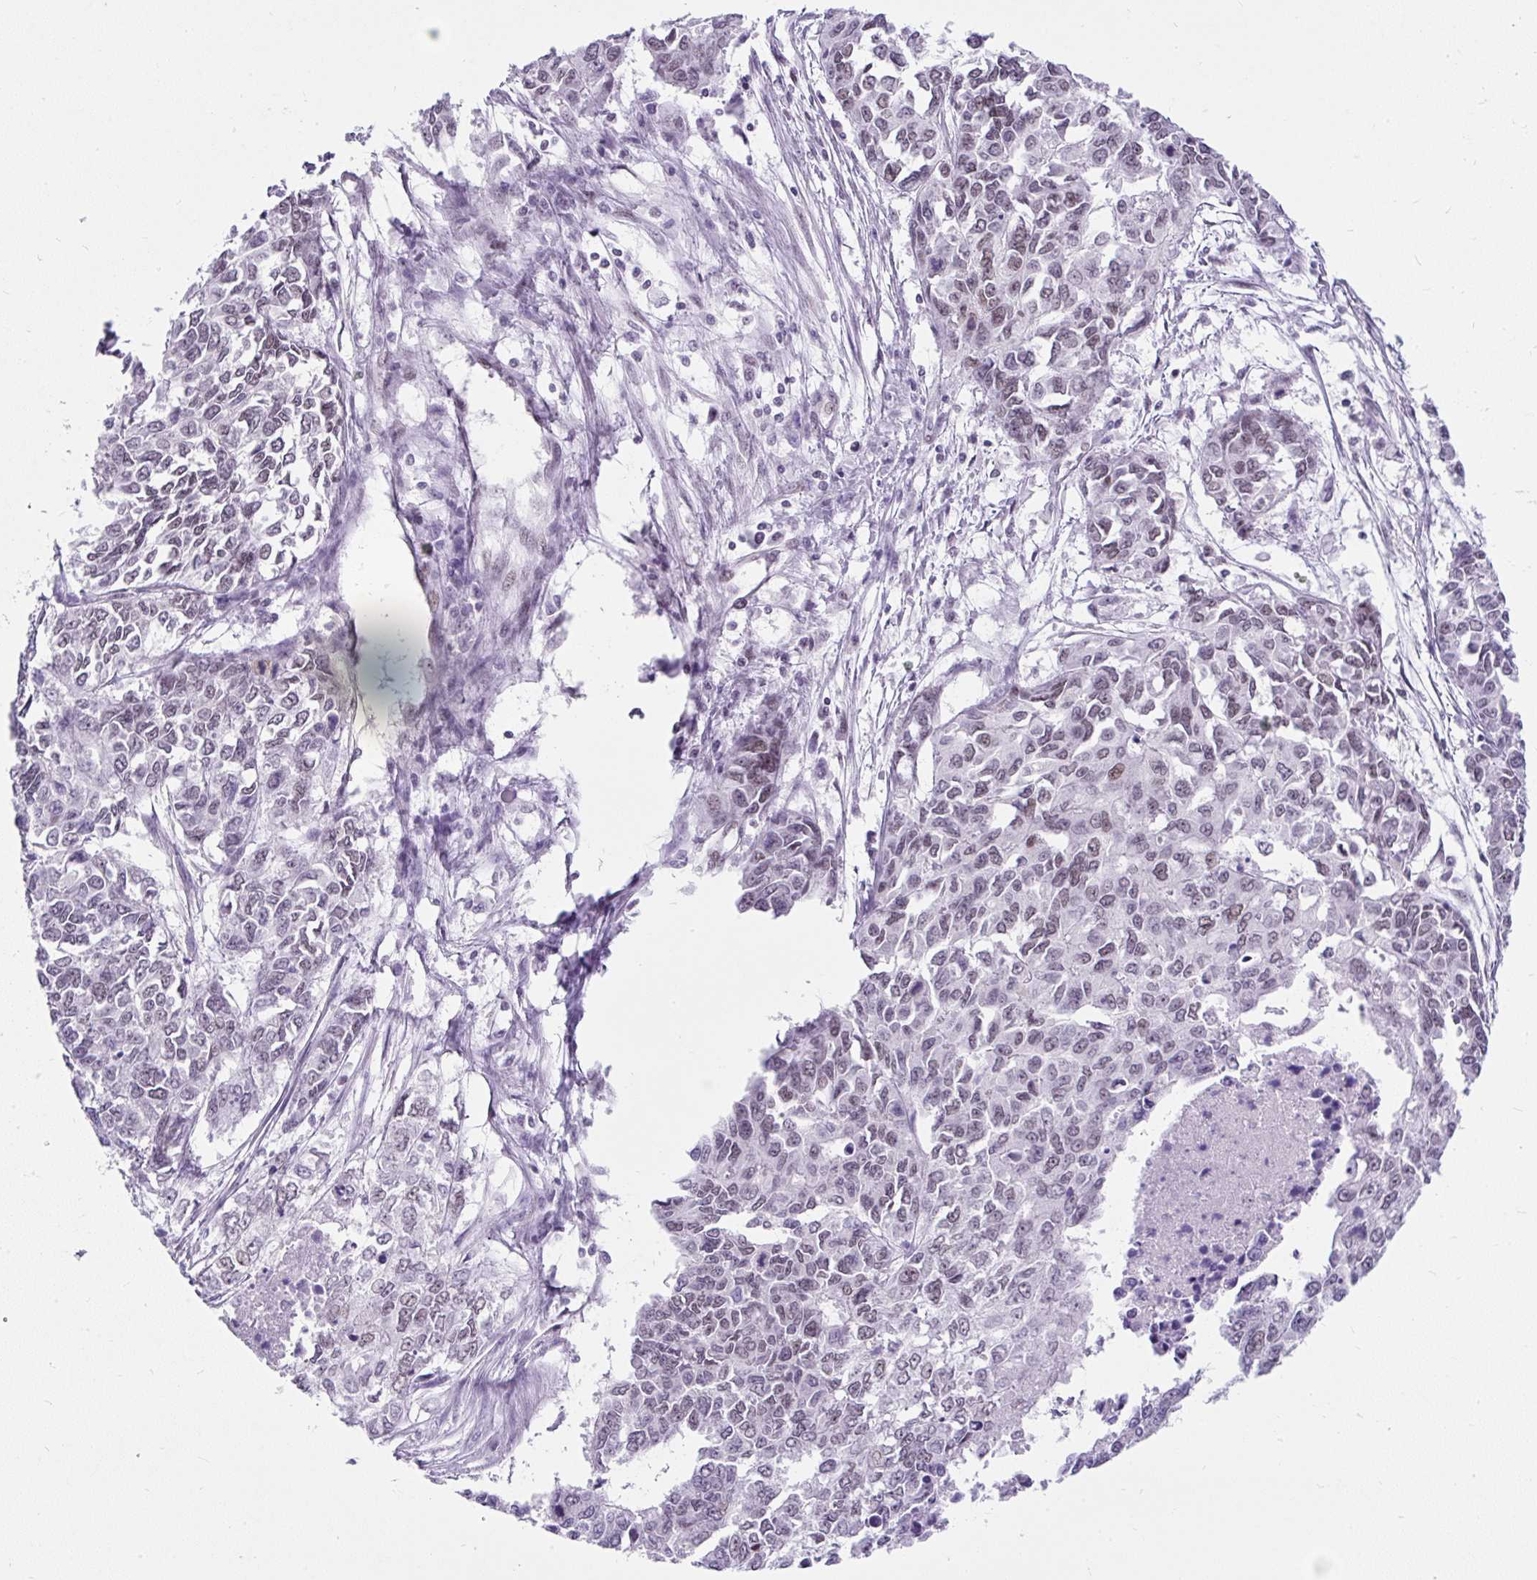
{"staining": {"intensity": "weak", "quantity": "25%-75%", "location": "nuclear"}, "tissue": "endometrial cancer", "cell_type": "Tumor cells", "image_type": "cancer", "snomed": [{"axis": "morphology", "description": "Adenocarcinoma, NOS"}, {"axis": "topography", "description": "Uterus"}], "caption": "Immunohistochemistry (IHC) image of endometrial cancer stained for a protein (brown), which demonstrates low levels of weak nuclear positivity in approximately 25%-75% of tumor cells.", "gene": "PLCXD2", "patient": {"sex": "female", "age": 79}}